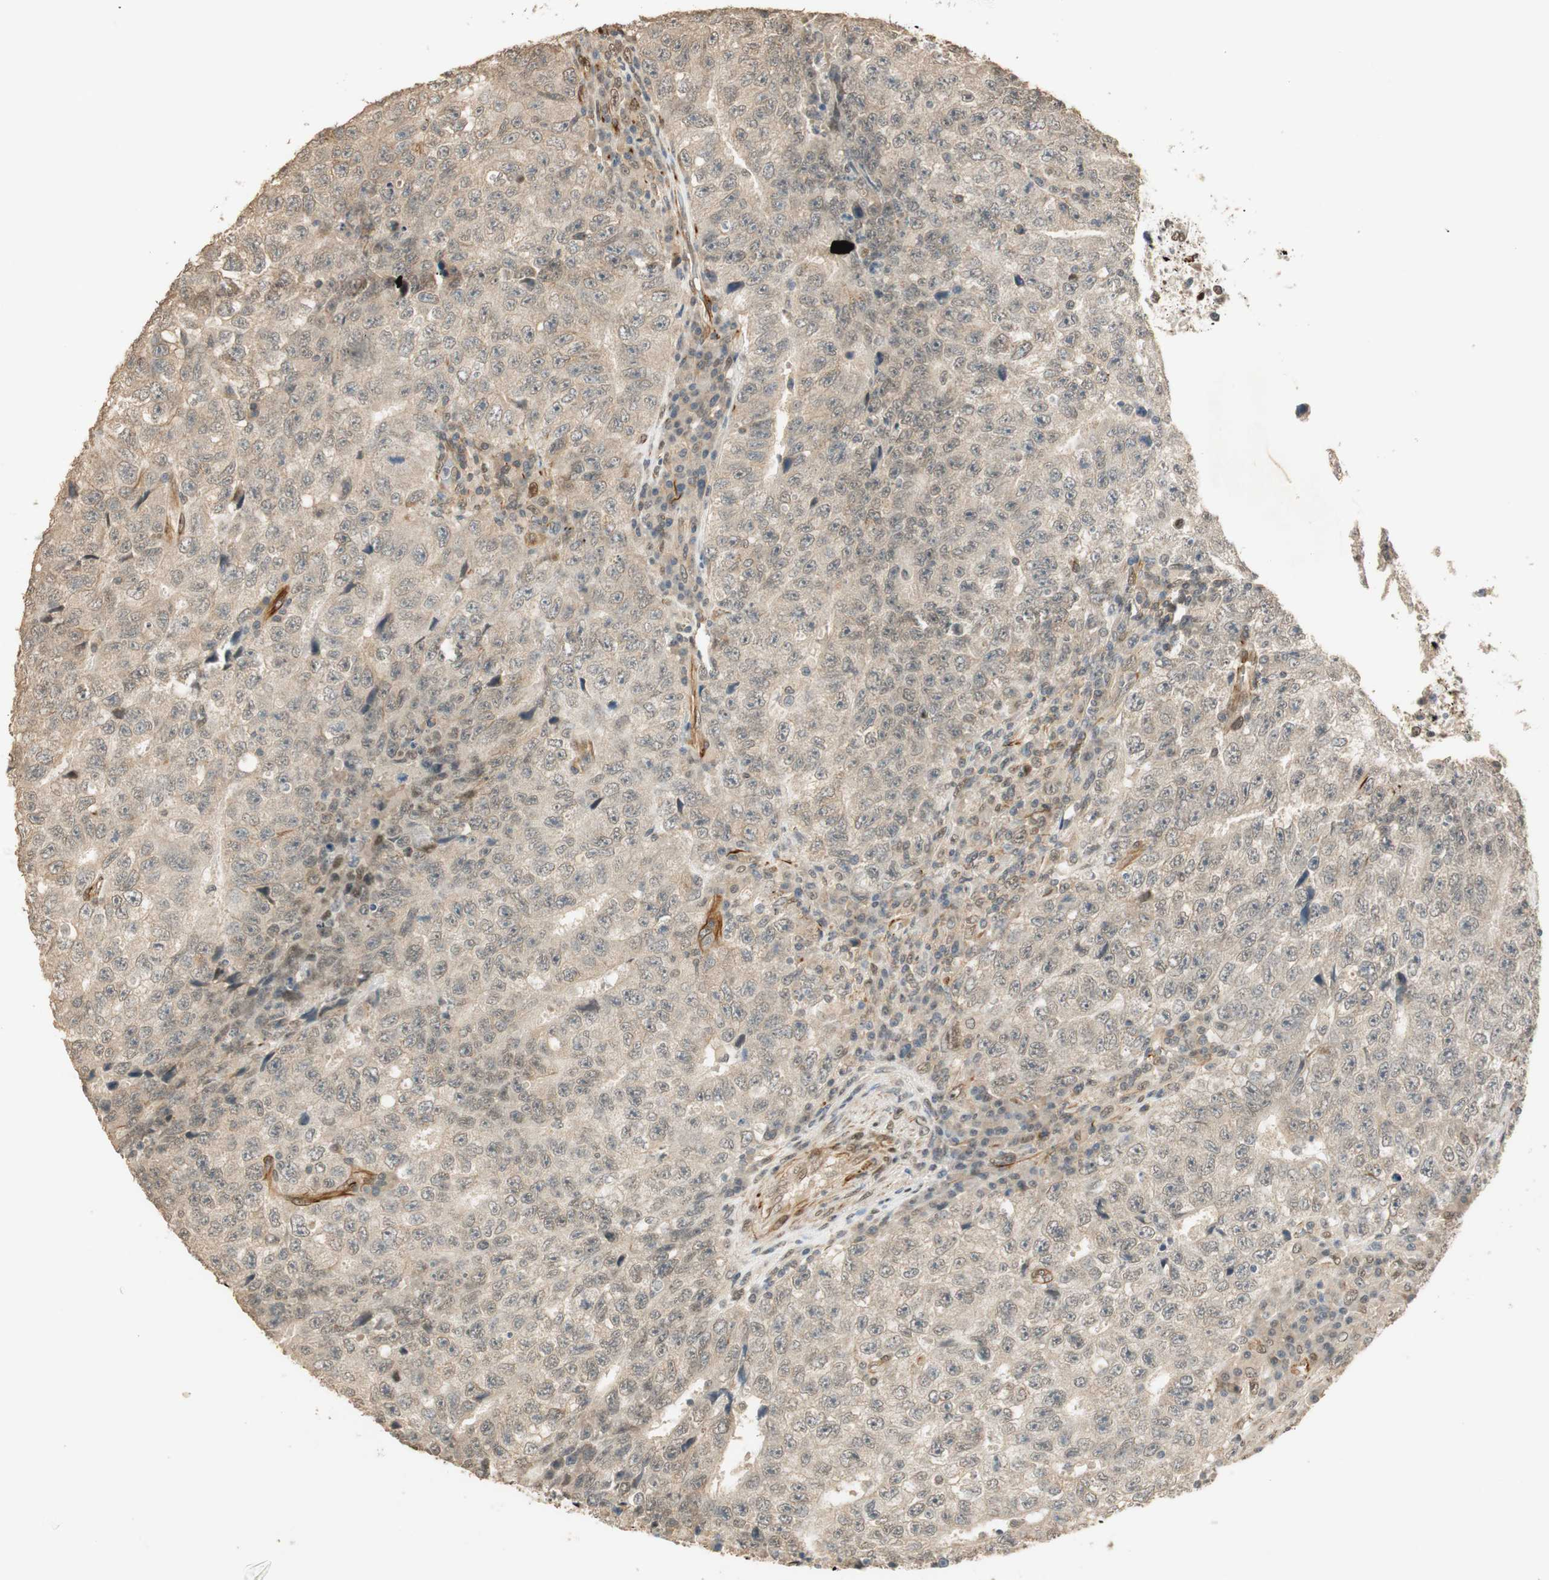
{"staining": {"intensity": "negative", "quantity": "none", "location": "none"}, "tissue": "testis cancer", "cell_type": "Tumor cells", "image_type": "cancer", "snomed": [{"axis": "morphology", "description": "Necrosis, NOS"}, {"axis": "morphology", "description": "Carcinoma, Embryonal, NOS"}, {"axis": "topography", "description": "Testis"}], "caption": "High power microscopy image of an IHC image of testis cancer (embryonal carcinoma), revealing no significant positivity in tumor cells. (DAB (3,3'-diaminobenzidine) immunohistochemistry, high magnification).", "gene": "NES", "patient": {"sex": "male", "age": 19}}